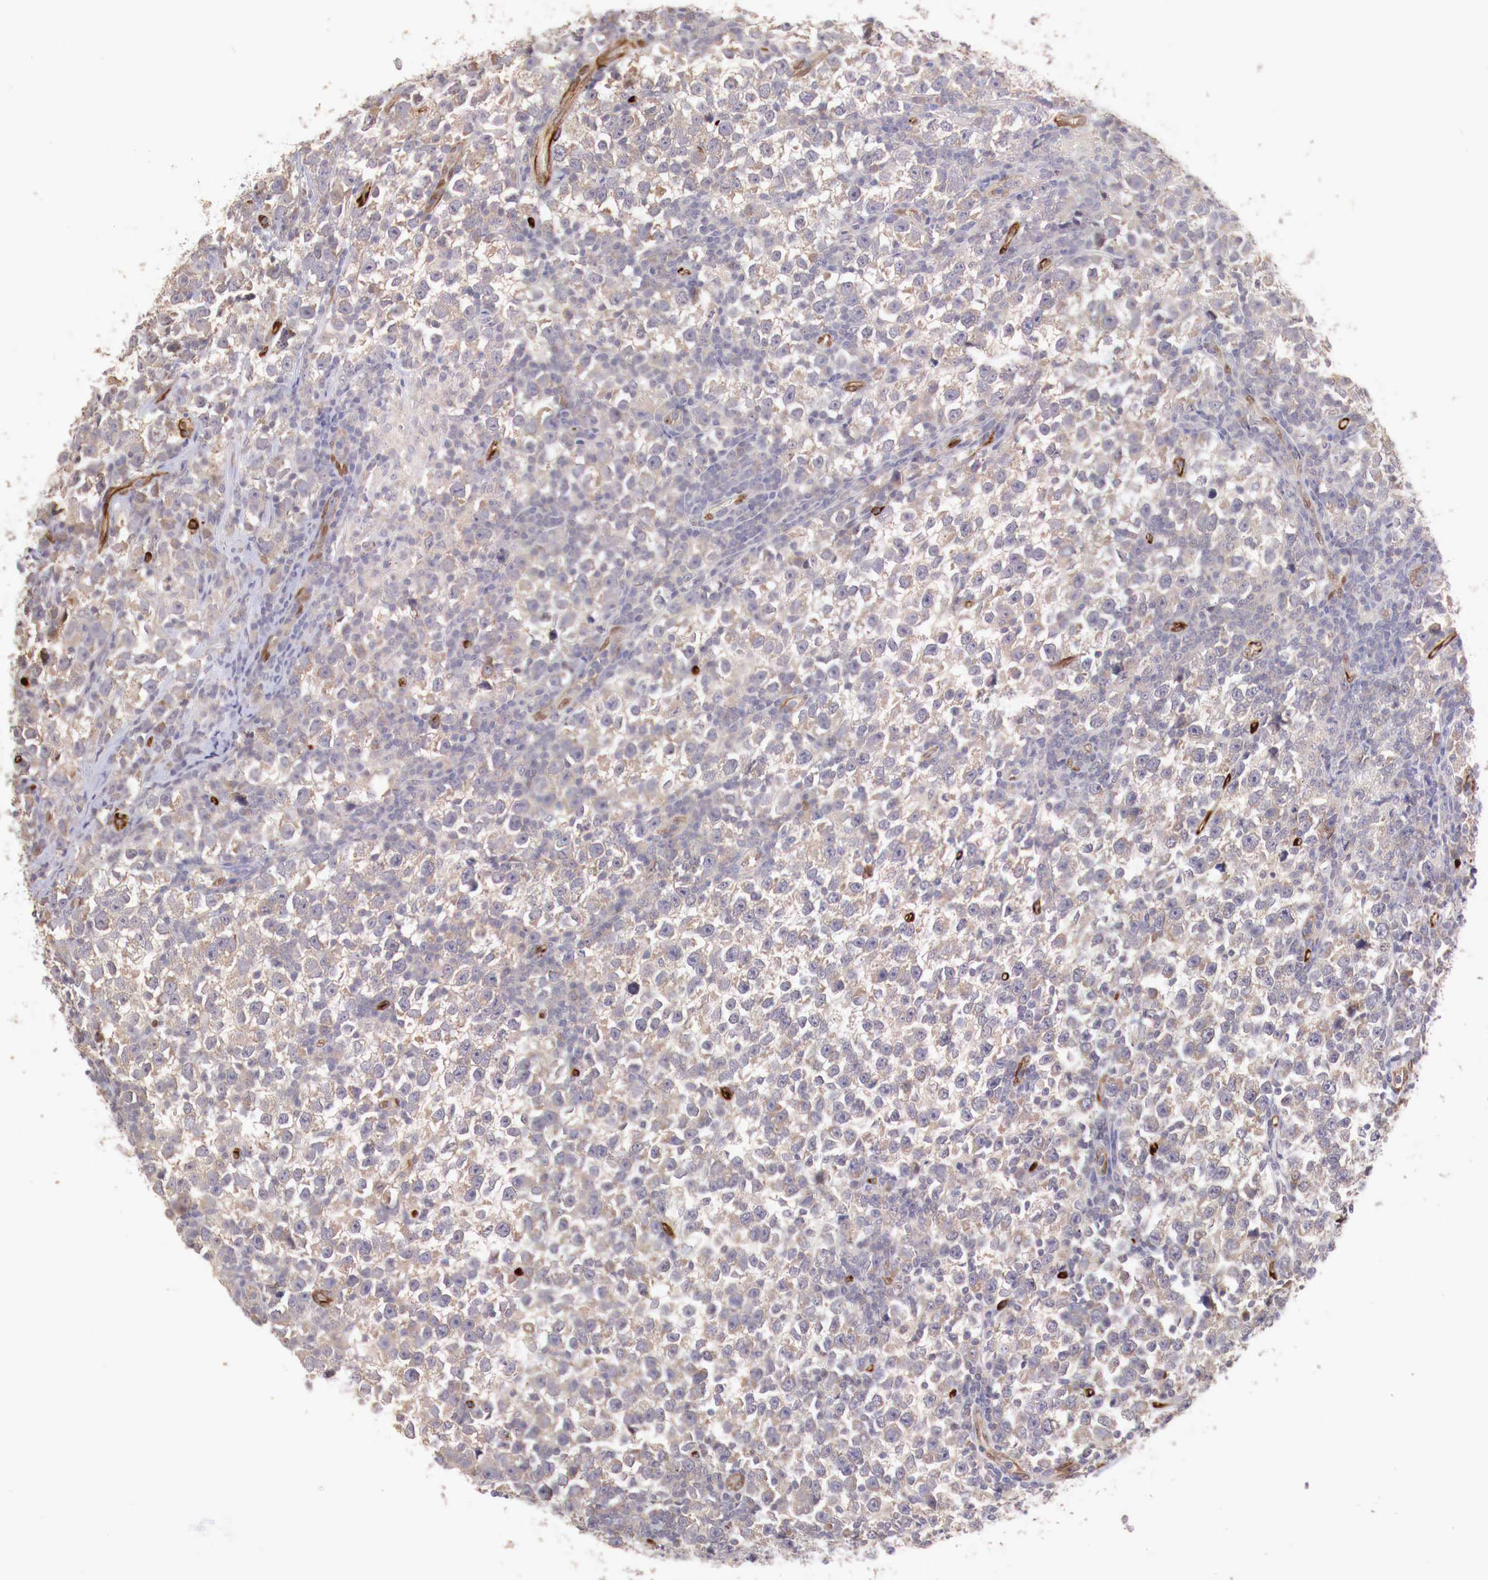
{"staining": {"intensity": "negative", "quantity": "none", "location": "none"}, "tissue": "testis cancer", "cell_type": "Tumor cells", "image_type": "cancer", "snomed": [{"axis": "morphology", "description": "Seminoma, NOS"}, {"axis": "topography", "description": "Testis"}], "caption": "The IHC photomicrograph has no significant expression in tumor cells of testis seminoma tissue.", "gene": "WT1", "patient": {"sex": "male", "age": 43}}